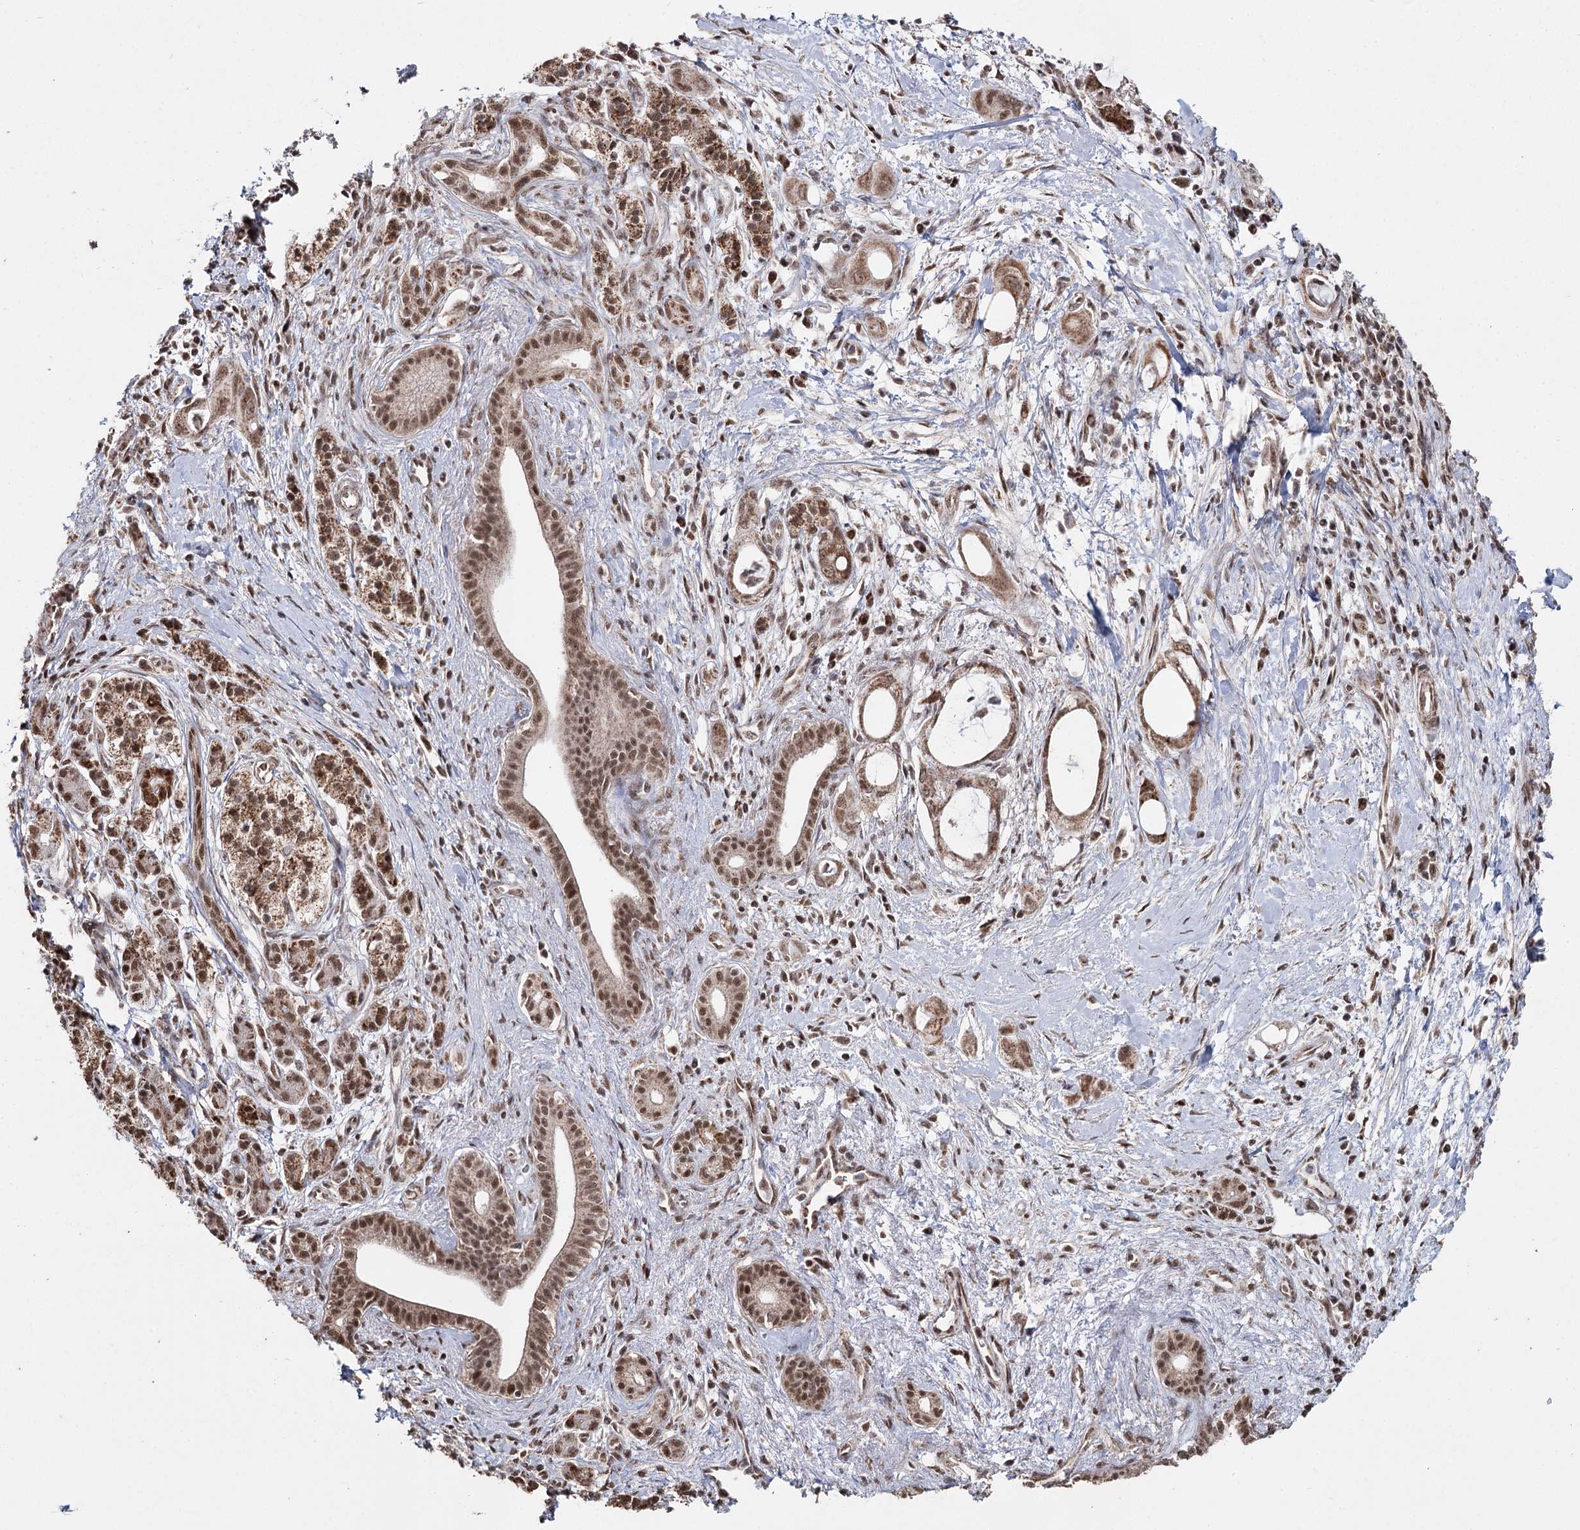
{"staining": {"intensity": "moderate", "quantity": ">75%", "location": "cytoplasmic/membranous,nuclear"}, "tissue": "pancreatic cancer", "cell_type": "Tumor cells", "image_type": "cancer", "snomed": [{"axis": "morphology", "description": "Adenocarcinoma, NOS"}, {"axis": "topography", "description": "Pancreas"}], "caption": "There is medium levels of moderate cytoplasmic/membranous and nuclear staining in tumor cells of pancreatic cancer (adenocarcinoma), as demonstrated by immunohistochemical staining (brown color).", "gene": "PDHX", "patient": {"sex": "male", "age": 72}}